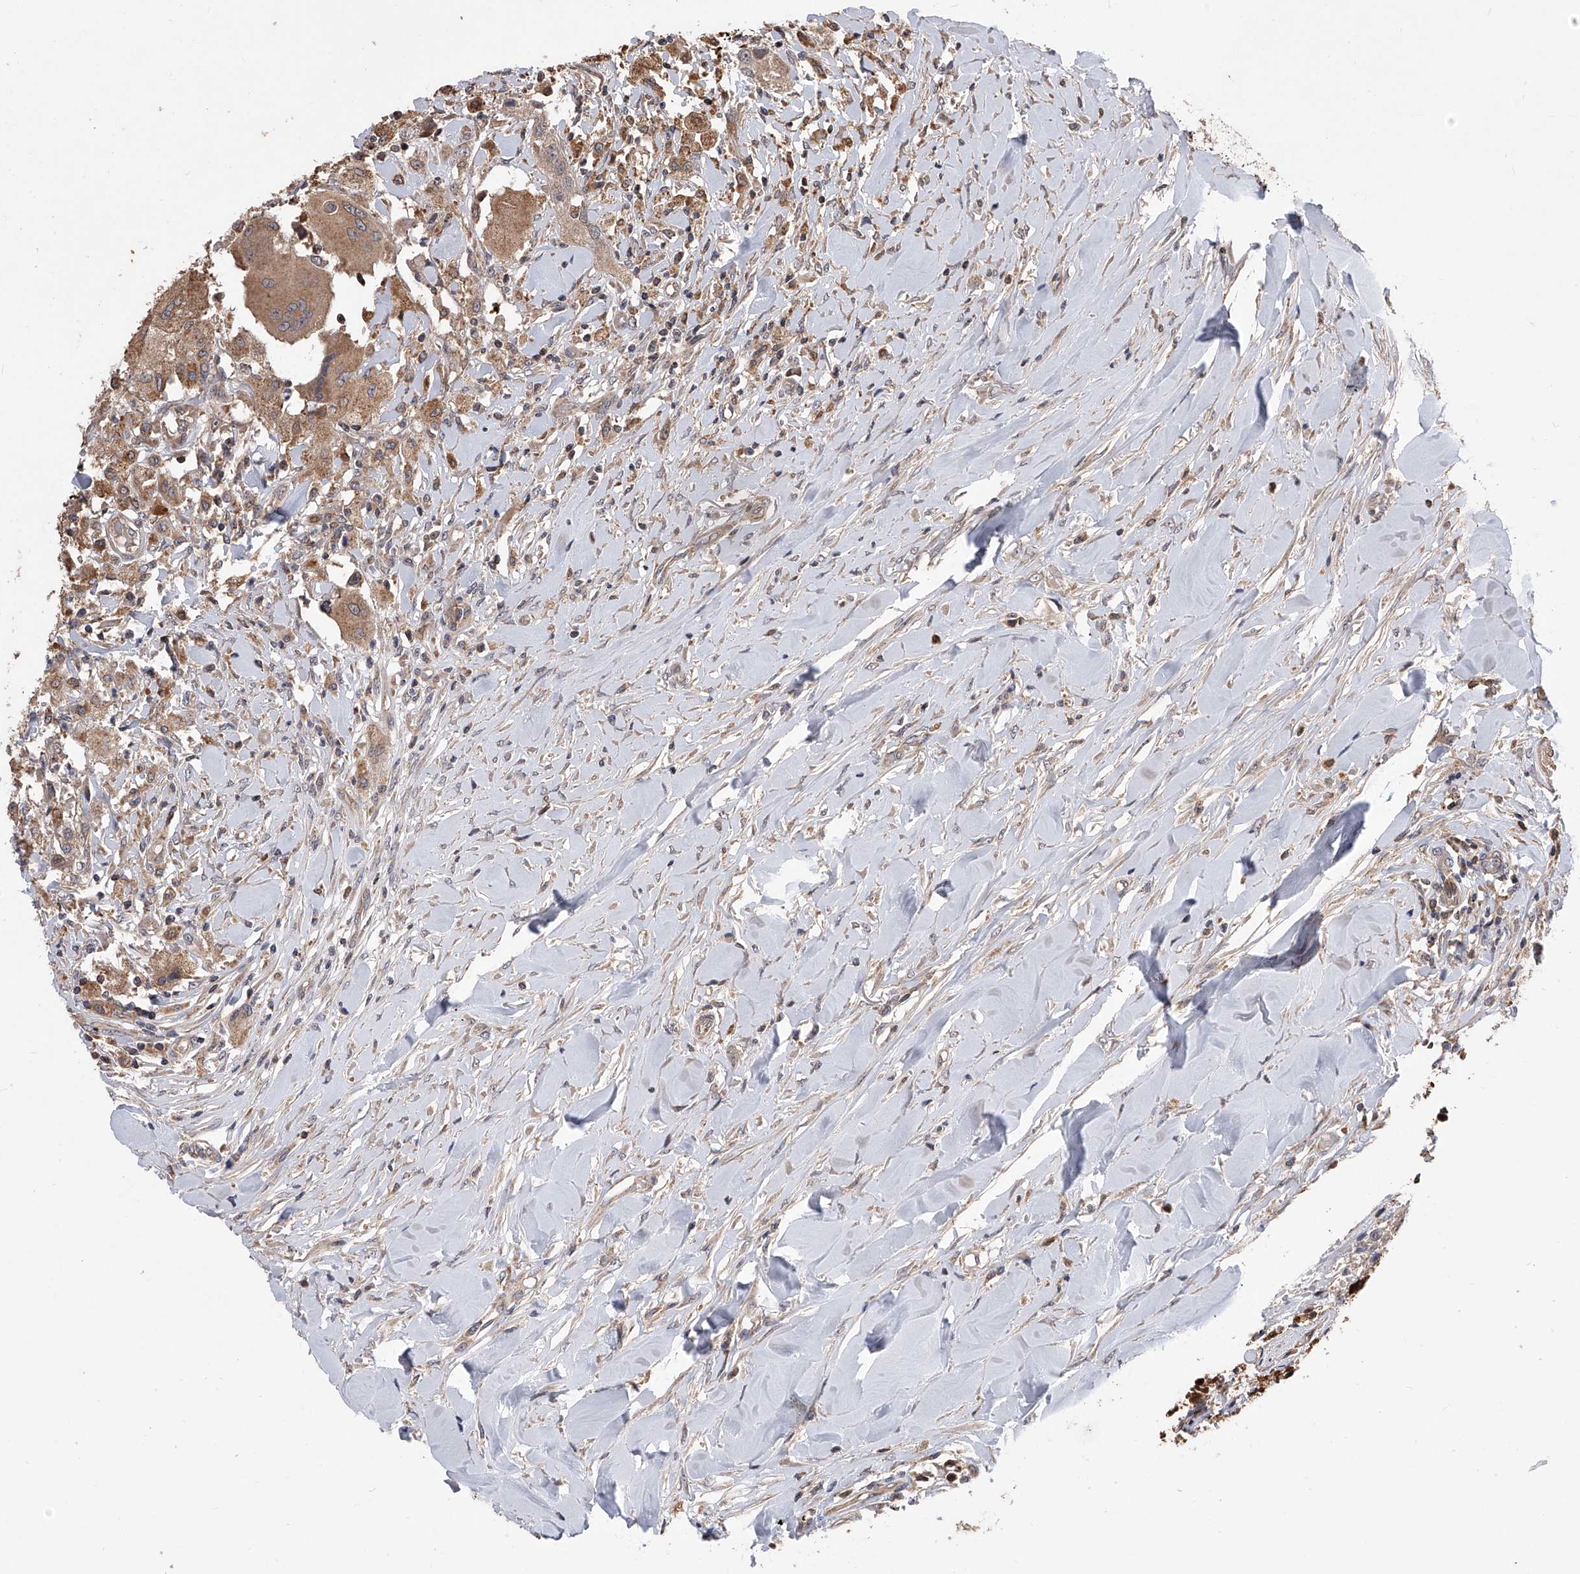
{"staining": {"intensity": "weak", "quantity": ">75%", "location": "cytoplasmic/membranous"}, "tissue": "head and neck cancer", "cell_type": "Tumor cells", "image_type": "cancer", "snomed": [{"axis": "morphology", "description": "Normal tissue, NOS"}, {"axis": "morphology", "description": "Squamous cell carcinoma, NOS"}, {"axis": "topography", "description": "Skeletal muscle"}, {"axis": "topography", "description": "Head-Neck"}], "caption": "Weak cytoplasmic/membranous positivity is identified in about >75% of tumor cells in head and neck cancer (squamous cell carcinoma).", "gene": "GMDS", "patient": {"sex": "male", "age": 51}}